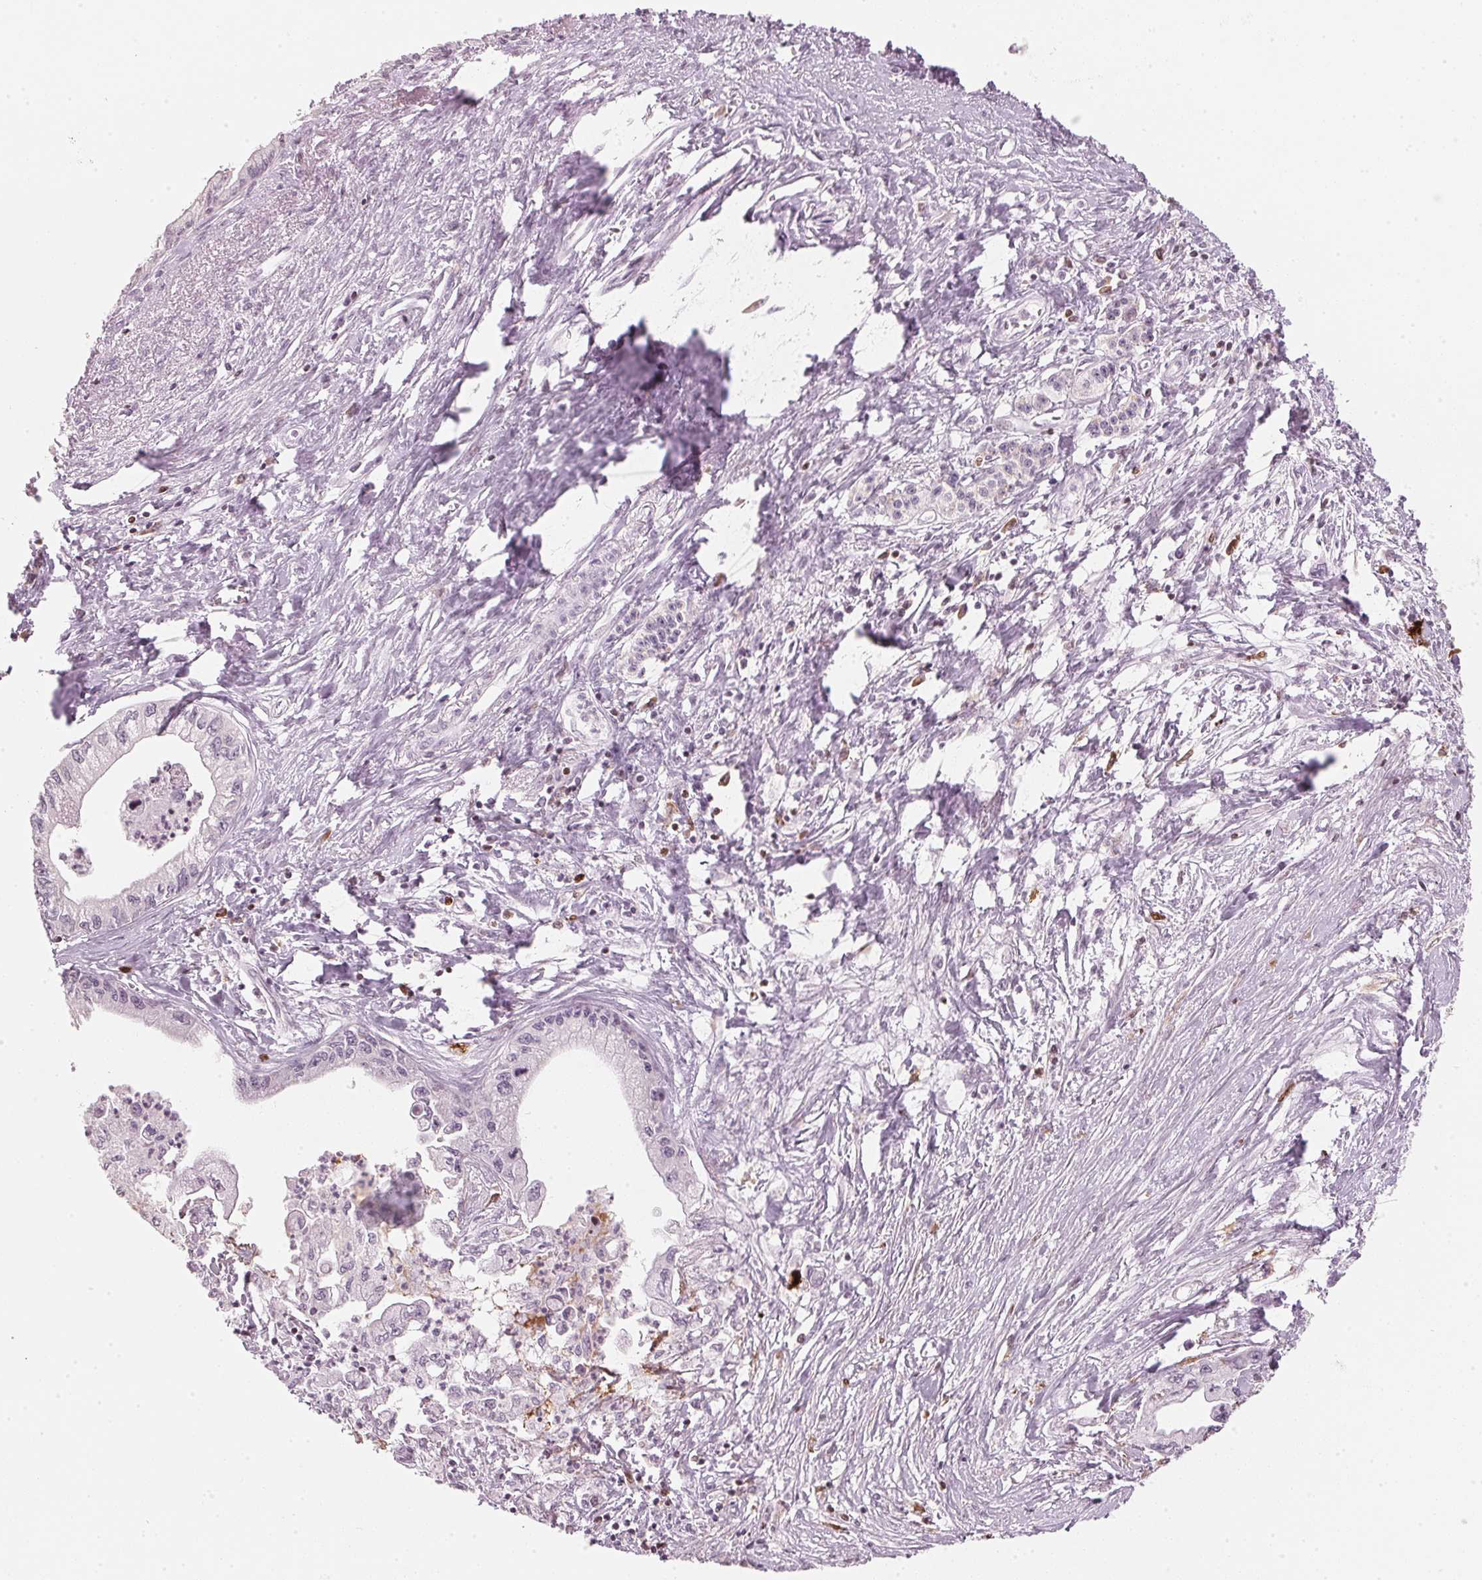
{"staining": {"intensity": "negative", "quantity": "none", "location": "none"}, "tissue": "pancreatic cancer", "cell_type": "Tumor cells", "image_type": "cancer", "snomed": [{"axis": "morphology", "description": "Adenocarcinoma, NOS"}, {"axis": "topography", "description": "Pancreas"}], "caption": "A high-resolution photomicrograph shows immunohistochemistry staining of pancreatic adenocarcinoma, which reveals no significant staining in tumor cells.", "gene": "SFRP4", "patient": {"sex": "male", "age": 61}}